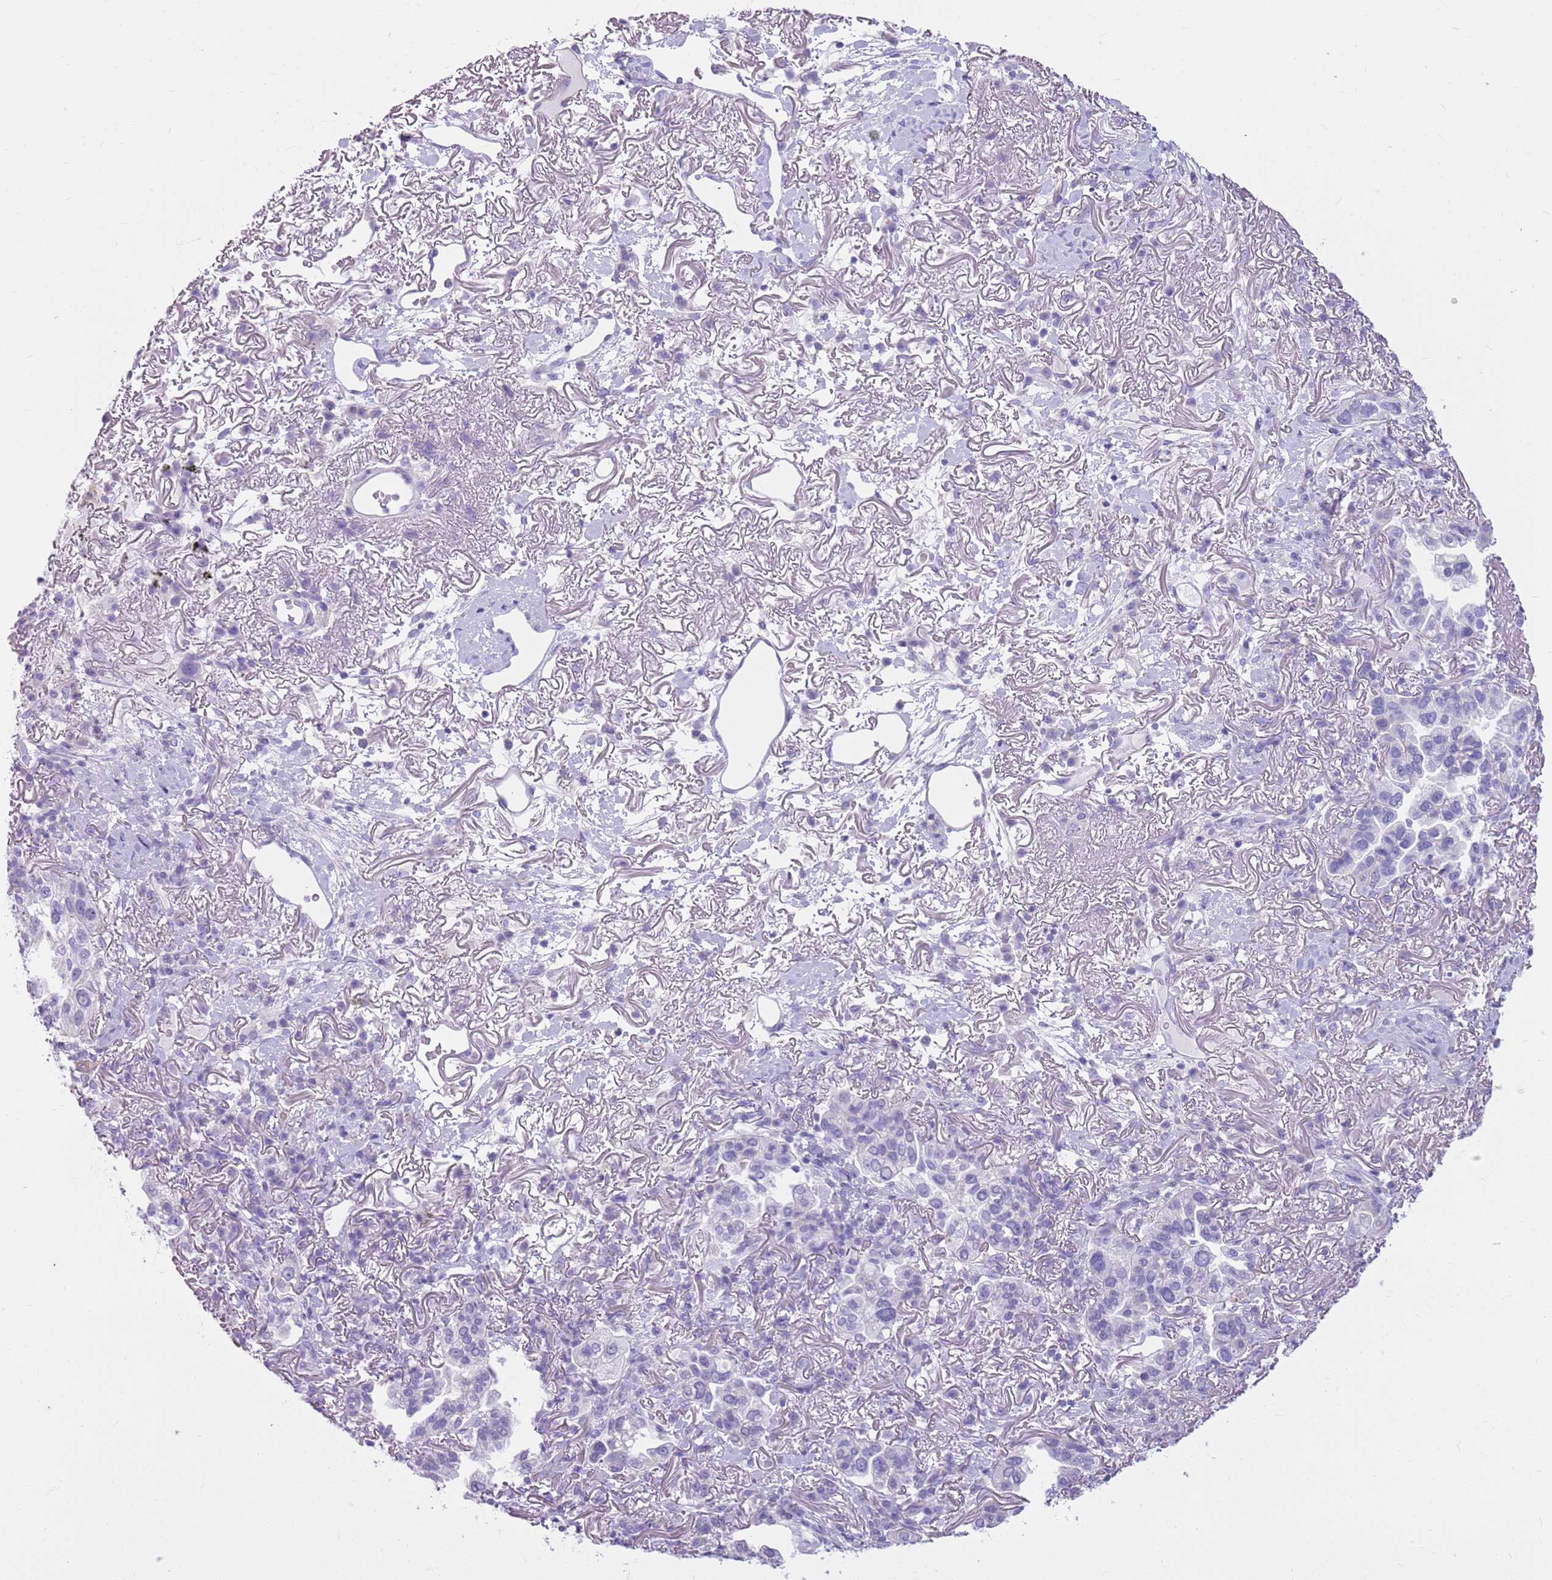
{"staining": {"intensity": "negative", "quantity": "none", "location": "none"}, "tissue": "lung cancer", "cell_type": "Tumor cells", "image_type": "cancer", "snomed": [{"axis": "morphology", "description": "Adenocarcinoma, NOS"}, {"axis": "topography", "description": "Lung"}], "caption": "Tumor cells show no significant protein staining in lung adenocarcinoma. Brightfield microscopy of immunohistochemistry (IHC) stained with DAB (3,3'-diaminobenzidine) (brown) and hematoxylin (blue), captured at high magnification.", "gene": "CNPPD1", "patient": {"sex": "female", "age": 69}}